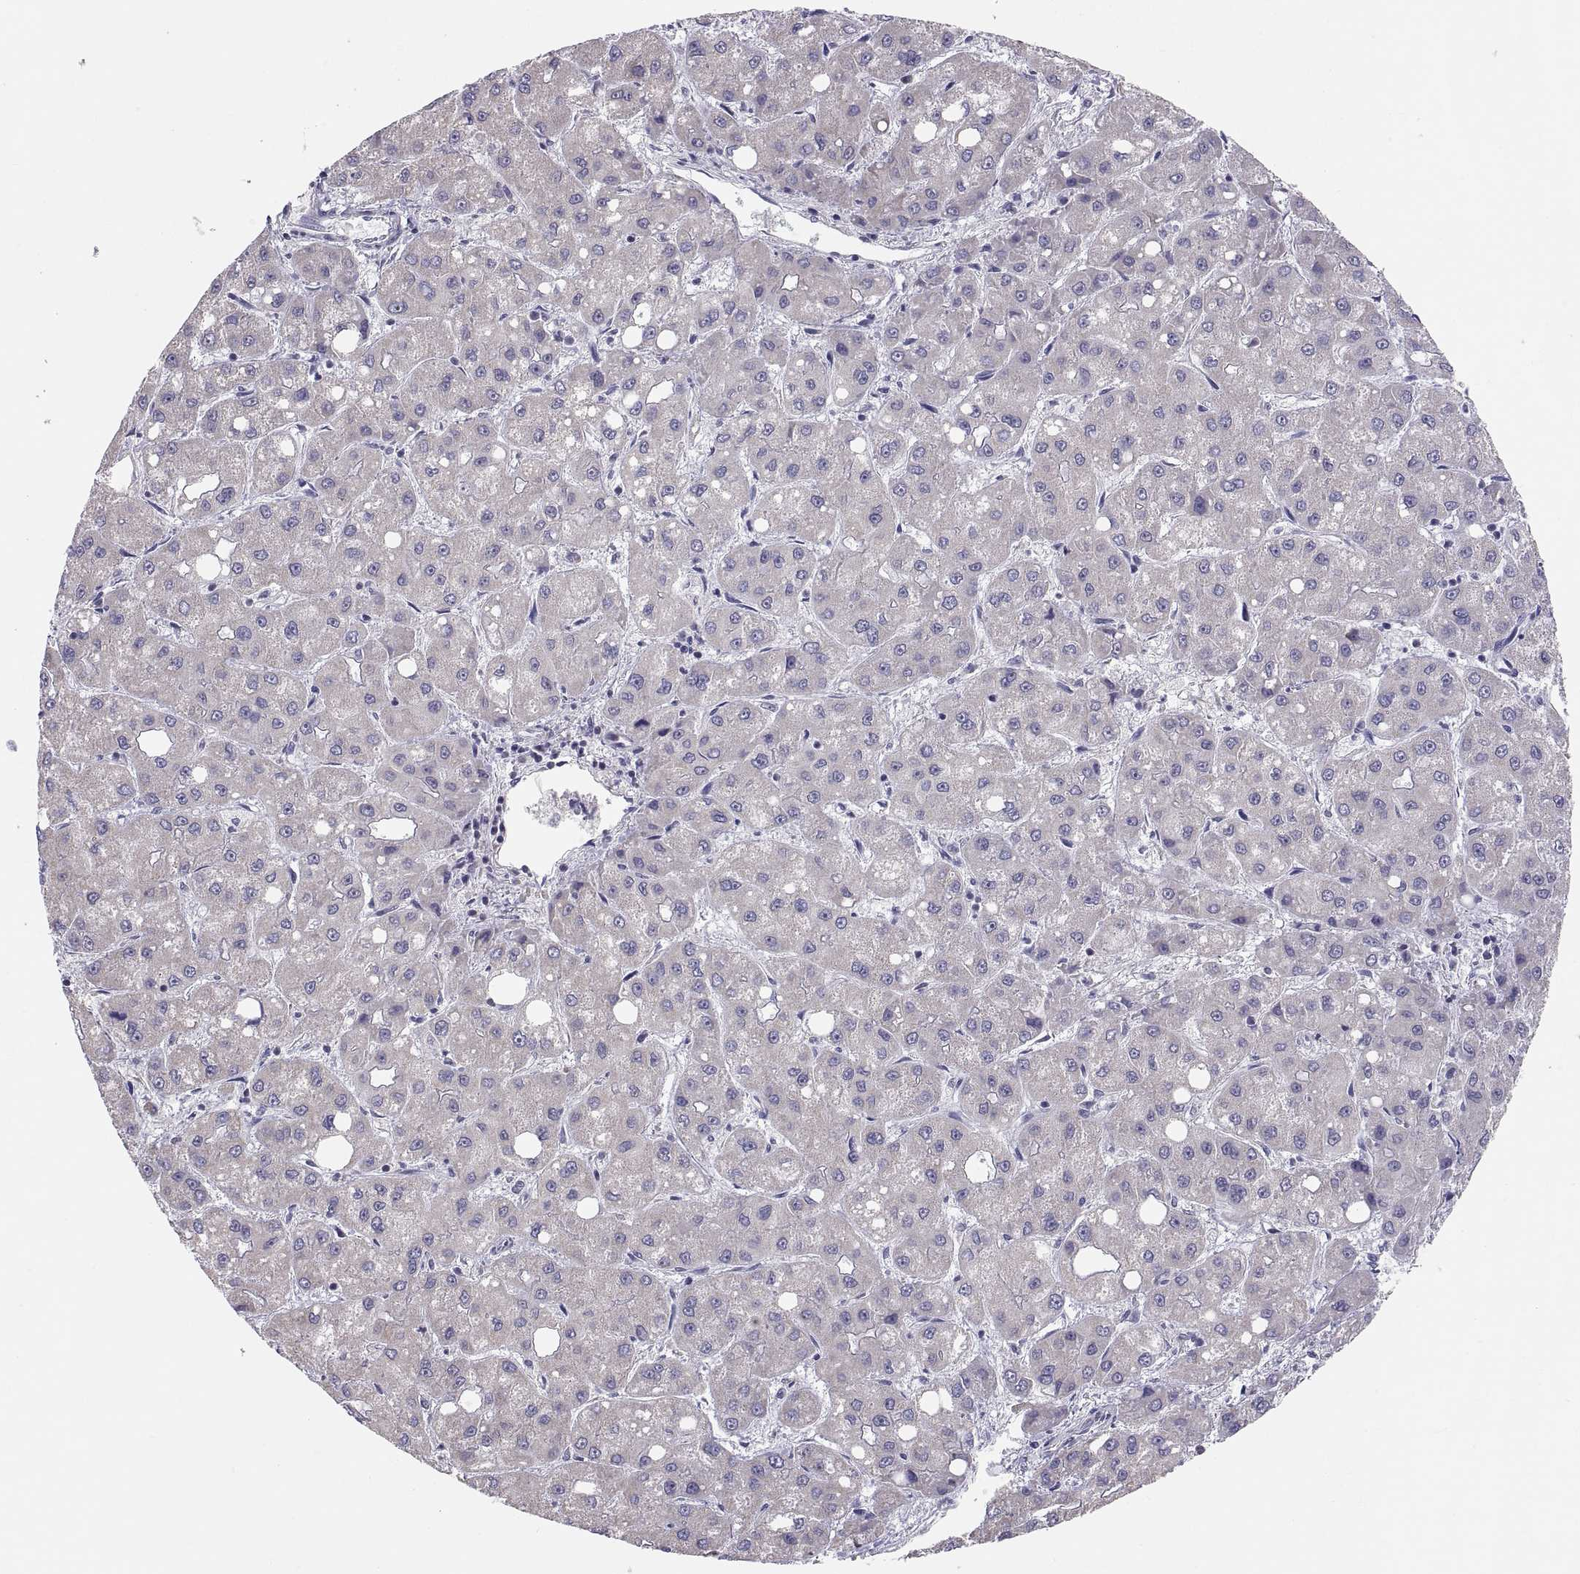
{"staining": {"intensity": "negative", "quantity": "none", "location": "none"}, "tissue": "liver cancer", "cell_type": "Tumor cells", "image_type": "cancer", "snomed": [{"axis": "morphology", "description": "Carcinoma, Hepatocellular, NOS"}, {"axis": "topography", "description": "Liver"}], "caption": "A micrograph of liver cancer (hepatocellular carcinoma) stained for a protein reveals no brown staining in tumor cells.", "gene": "TNNC1", "patient": {"sex": "male", "age": 73}}